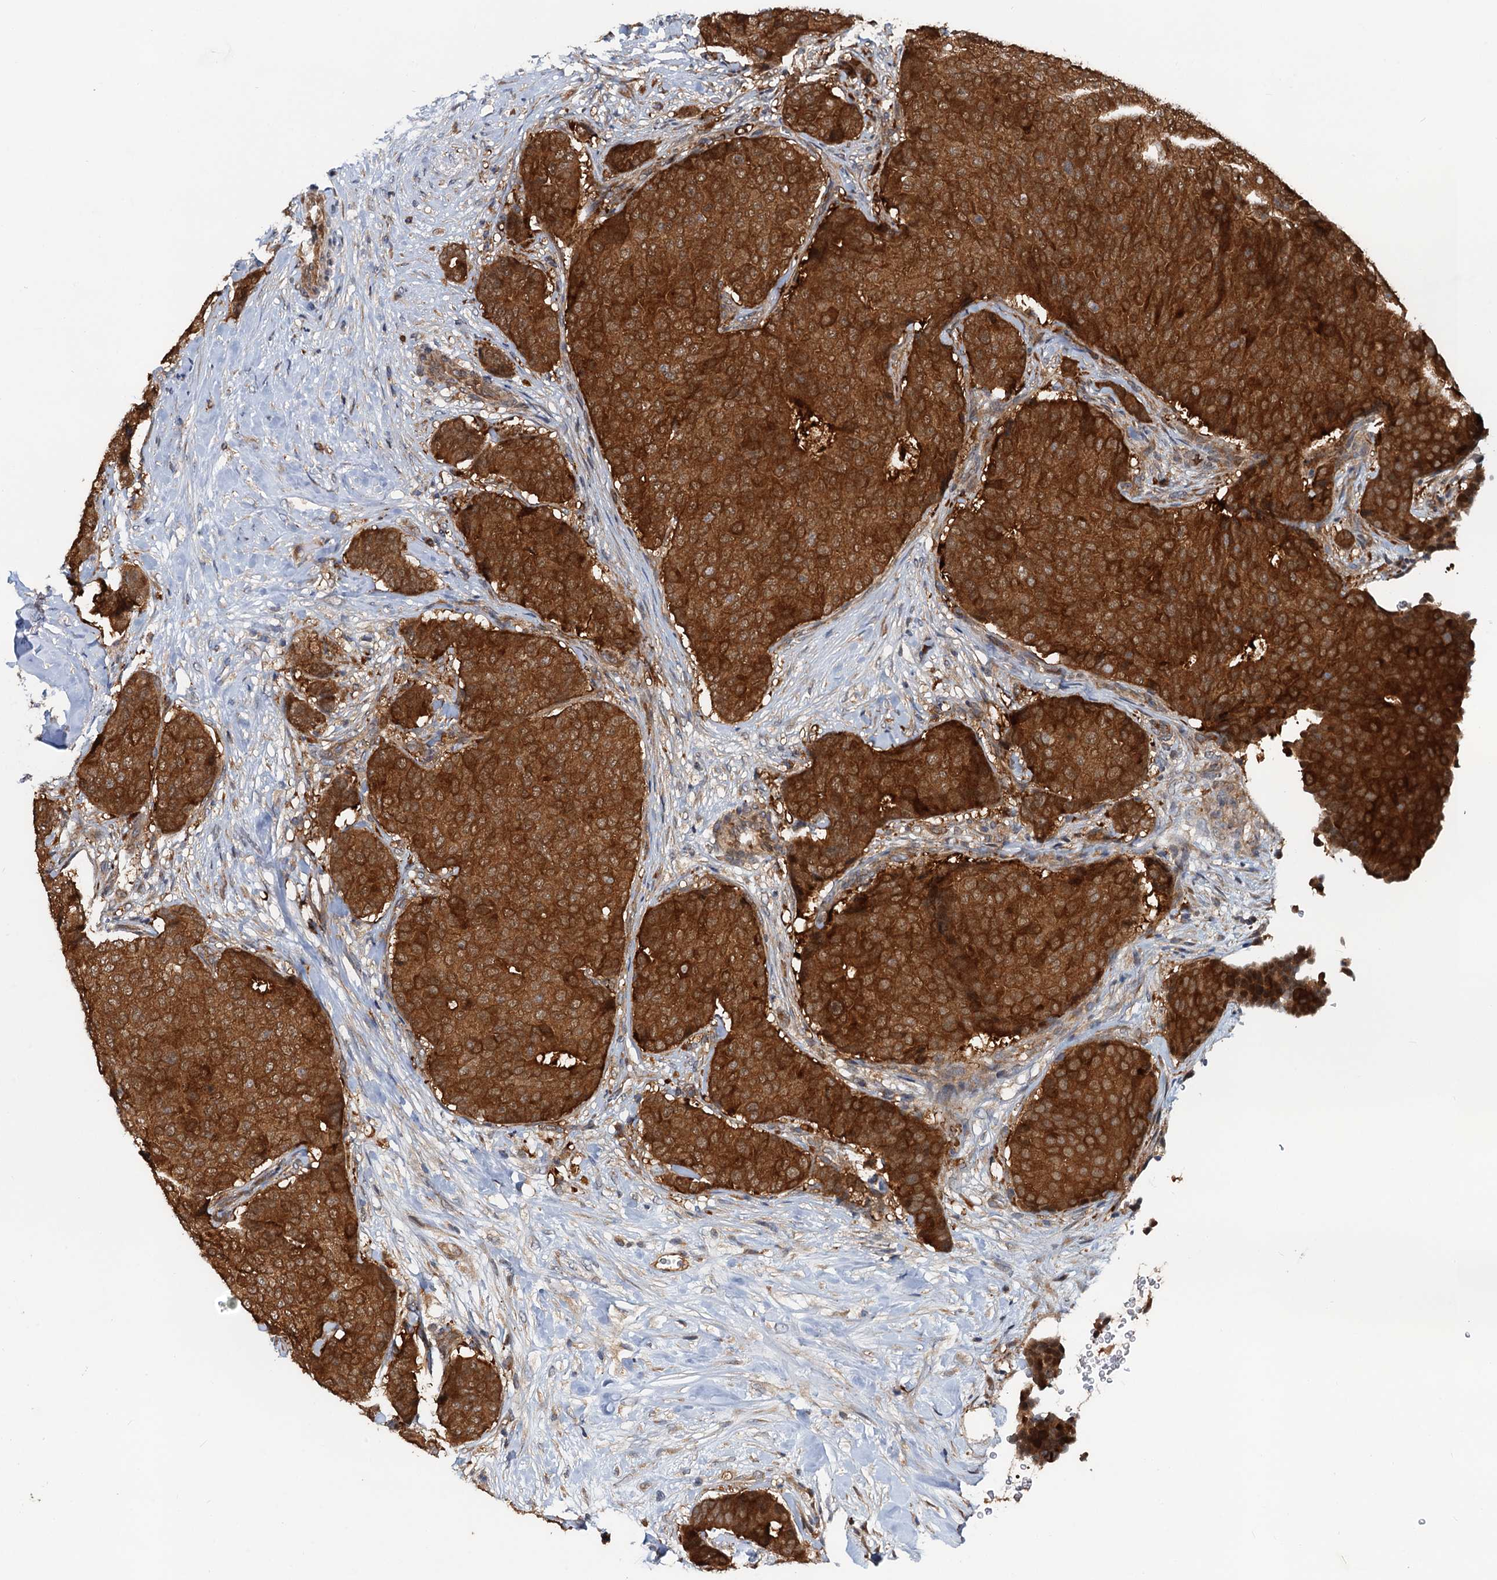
{"staining": {"intensity": "strong", "quantity": ">75%", "location": "cytoplasmic/membranous"}, "tissue": "breast cancer", "cell_type": "Tumor cells", "image_type": "cancer", "snomed": [{"axis": "morphology", "description": "Duct carcinoma"}, {"axis": "topography", "description": "Breast"}], "caption": "Human breast intraductal carcinoma stained for a protein (brown) displays strong cytoplasmic/membranous positive positivity in approximately >75% of tumor cells.", "gene": "AAGAB", "patient": {"sex": "female", "age": 75}}